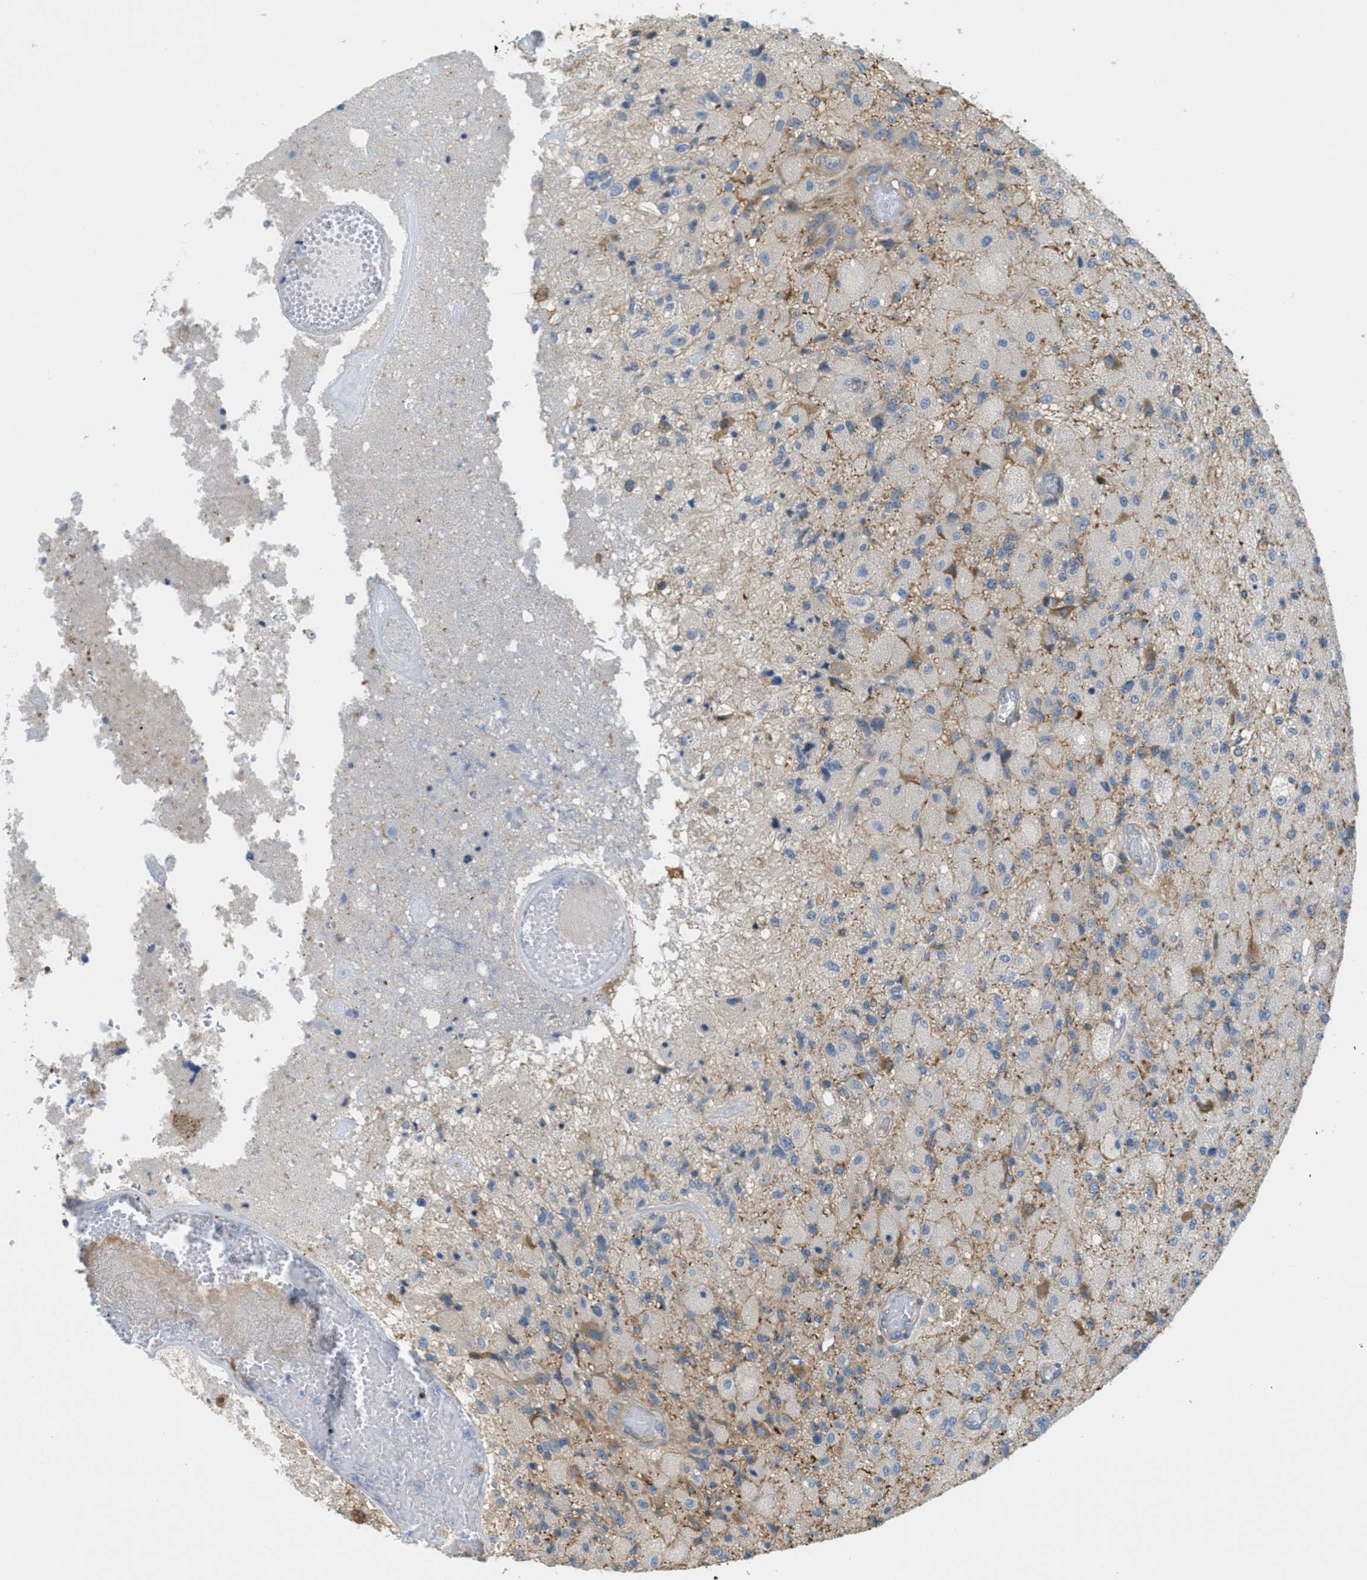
{"staining": {"intensity": "negative", "quantity": "none", "location": "none"}, "tissue": "glioma", "cell_type": "Tumor cells", "image_type": "cancer", "snomed": [{"axis": "morphology", "description": "Normal tissue, NOS"}, {"axis": "morphology", "description": "Glioma, malignant, High grade"}, {"axis": "topography", "description": "Cerebral cortex"}], "caption": "A high-resolution histopathology image shows IHC staining of high-grade glioma (malignant), which displays no significant staining in tumor cells.", "gene": "GRIK2", "patient": {"sex": "male", "age": 77}}